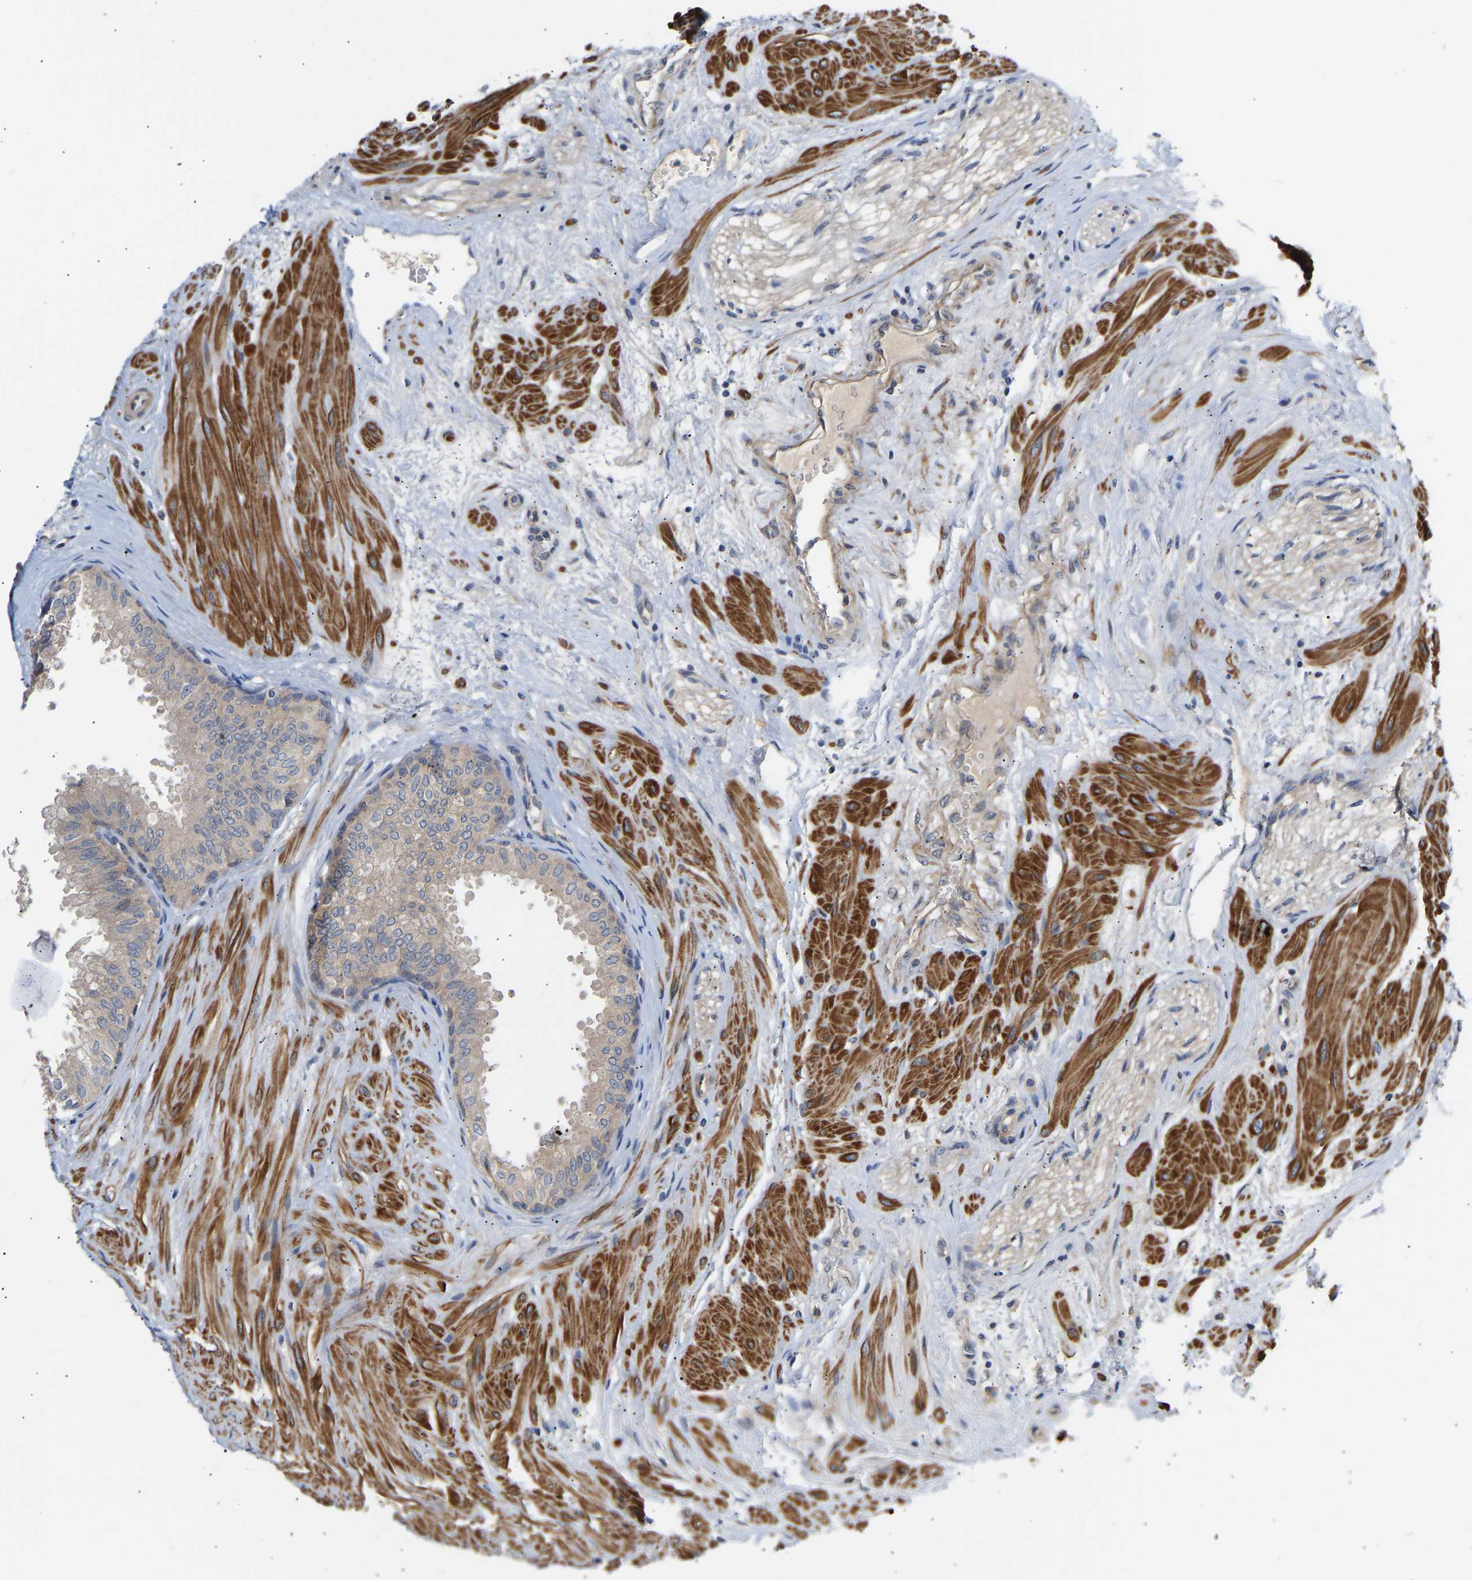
{"staining": {"intensity": "weak", "quantity": "25%-75%", "location": "cytoplasmic/membranous"}, "tissue": "seminal vesicle", "cell_type": "Glandular cells", "image_type": "normal", "snomed": [{"axis": "morphology", "description": "Normal tissue, NOS"}, {"axis": "topography", "description": "Prostate"}, {"axis": "topography", "description": "Seminal veicle"}], "caption": "Protein staining shows weak cytoplasmic/membranous positivity in approximately 25%-75% of glandular cells in unremarkable seminal vesicle. (IHC, brightfield microscopy, high magnification).", "gene": "KASH5", "patient": {"sex": "male", "age": 60}}